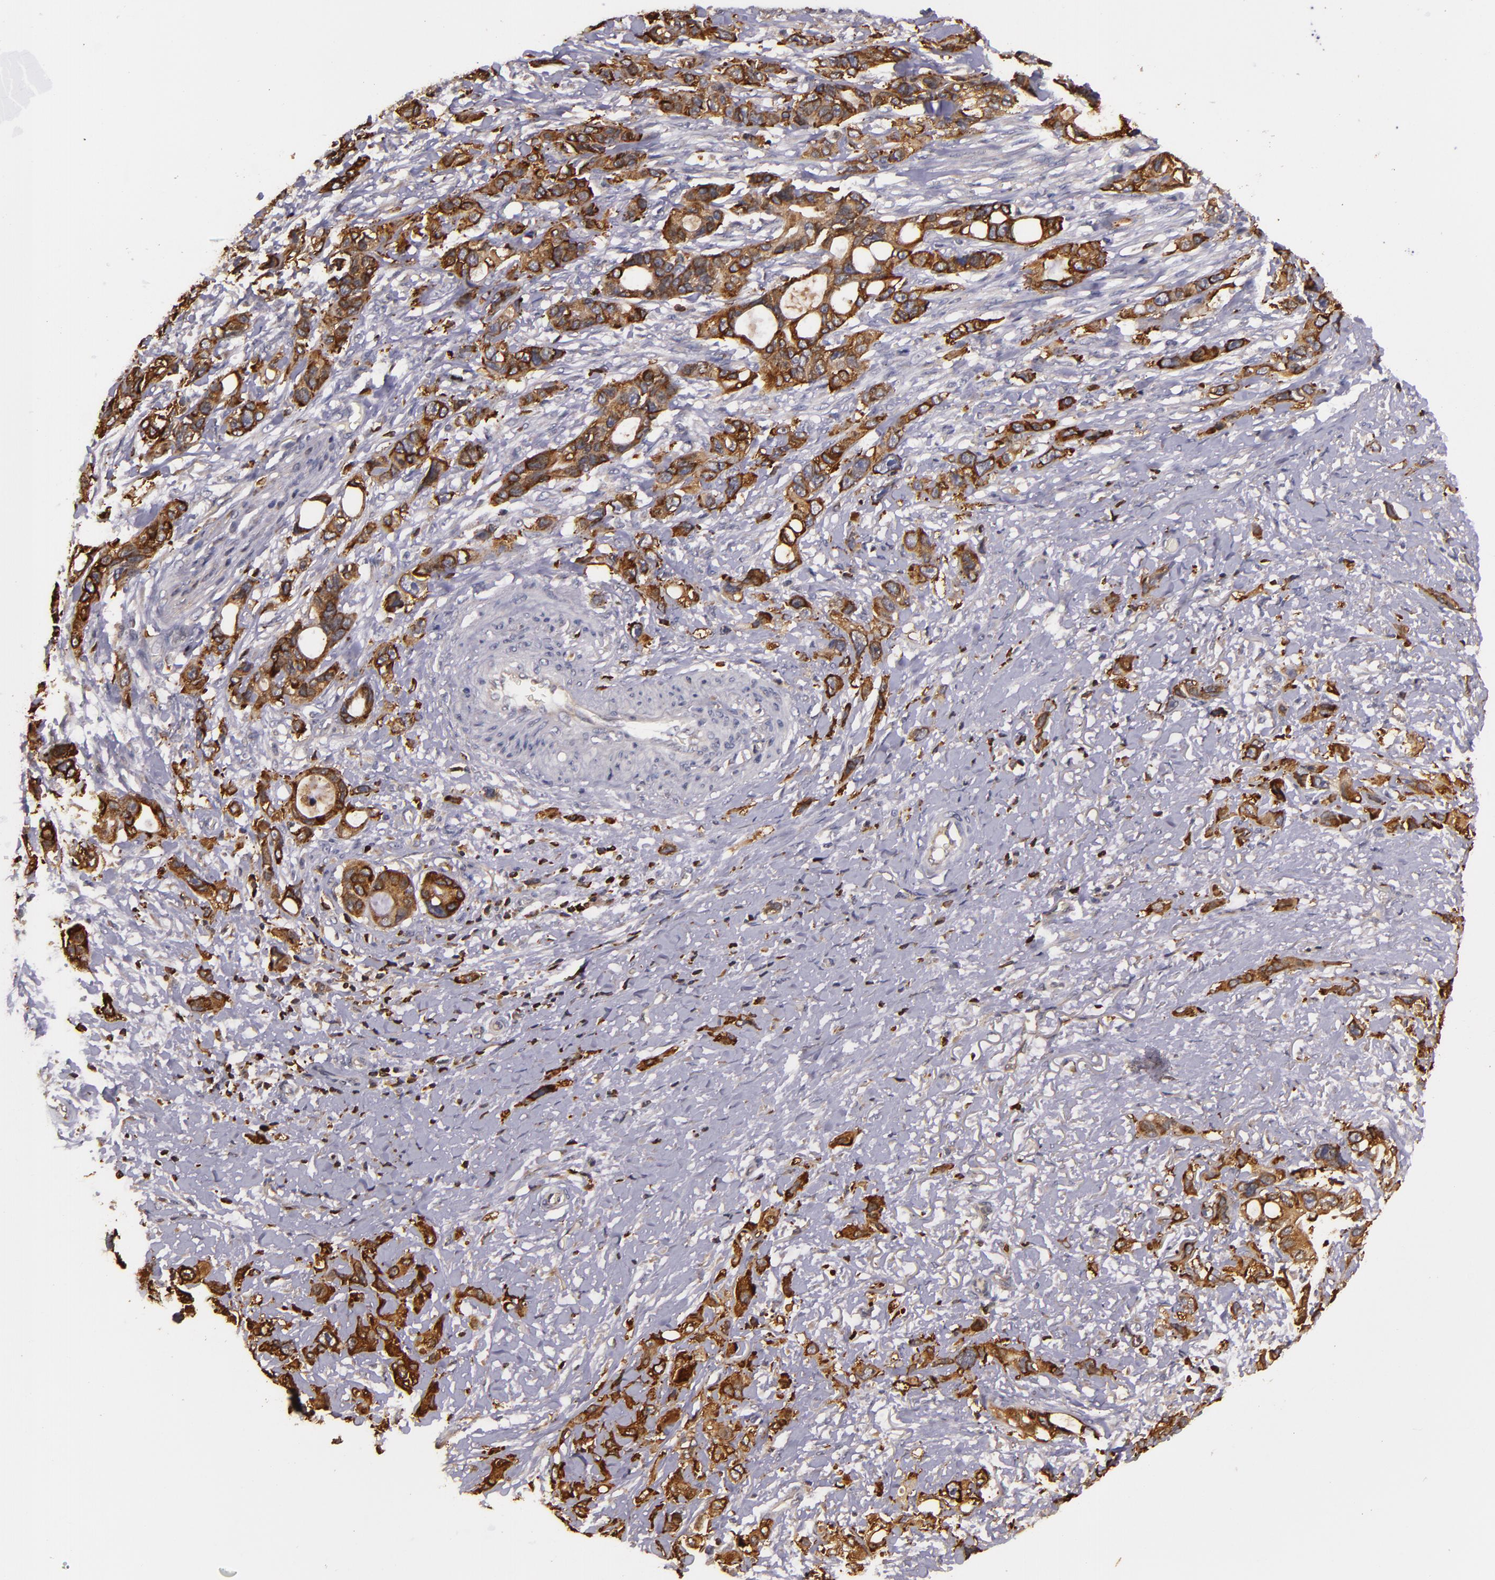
{"staining": {"intensity": "moderate", "quantity": ">75%", "location": "cytoplasmic/membranous"}, "tissue": "stomach cancer", "cell_type": "Tumor cells", "image_type": "cancer", "snomed": [{"axis": "morphology", "description": "Adenocarcinoma, NOS"}, {"axis": "topography", "description": "Stomach, upper"}], "caption": "This is an image of IHC staining of stomach adenocarcinoma, which shows moderate expression in the cytoplasmic/membranous of tumor cells.", "gene": "SLC9A3R1", "patient": {"sex": "male", "age": 47}}